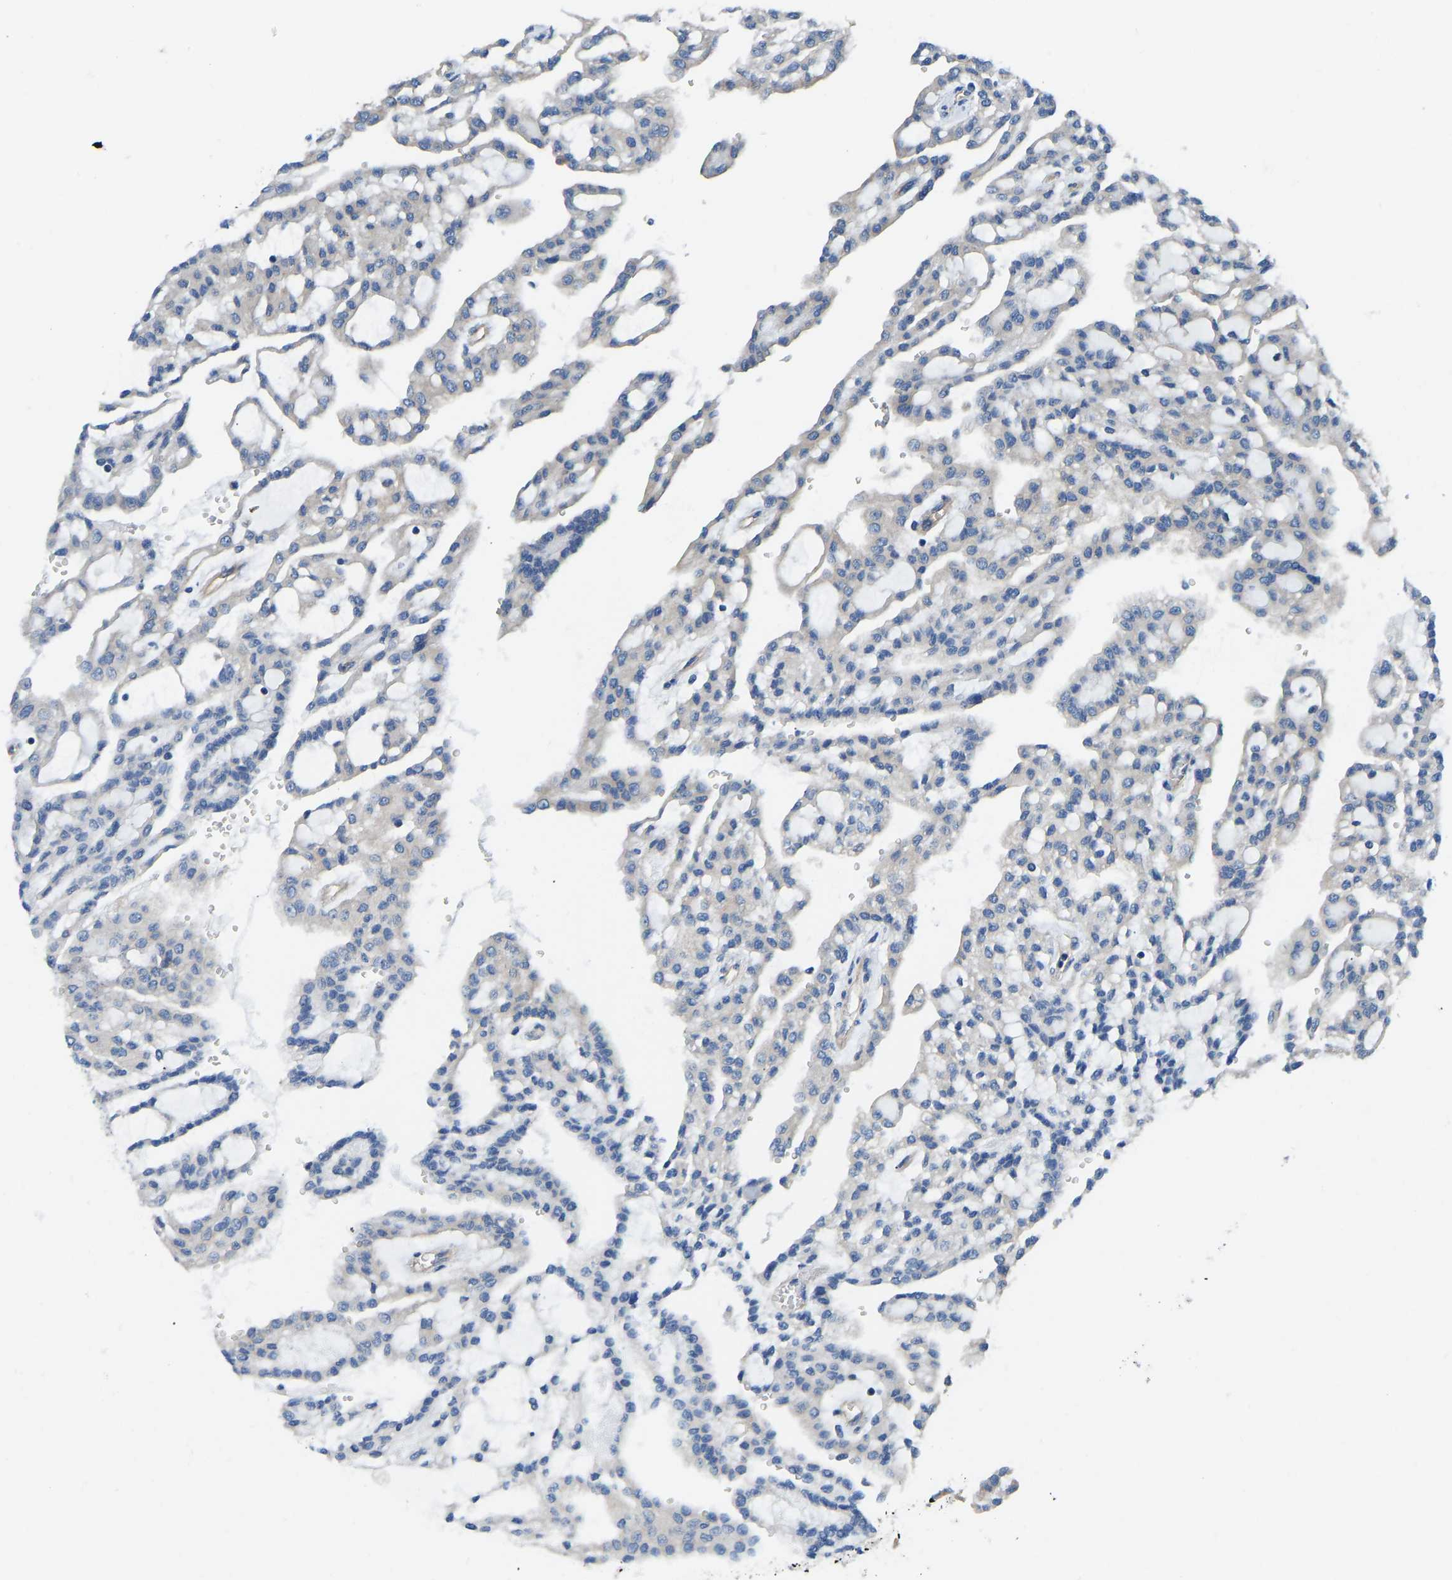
{"staining": {"intensity": "weak", "quantity": "<25%", "location": "cytoplasmic/membranous"}, "tissue": "renal cancer", "cell_type": "Tumor cells", "image_type": "cancer", "snomed": [{"axis": "morphology", "description": "Adenocarcinoma, NOS"}, {"axis": "topography", "description": "Kidney"}], "caption": "Immunohistochemical staining of human renal cancer shows no significant positivity in tumor cells.", "gene": "CHAD", "patient": {"sex": "male", "age": 63}}